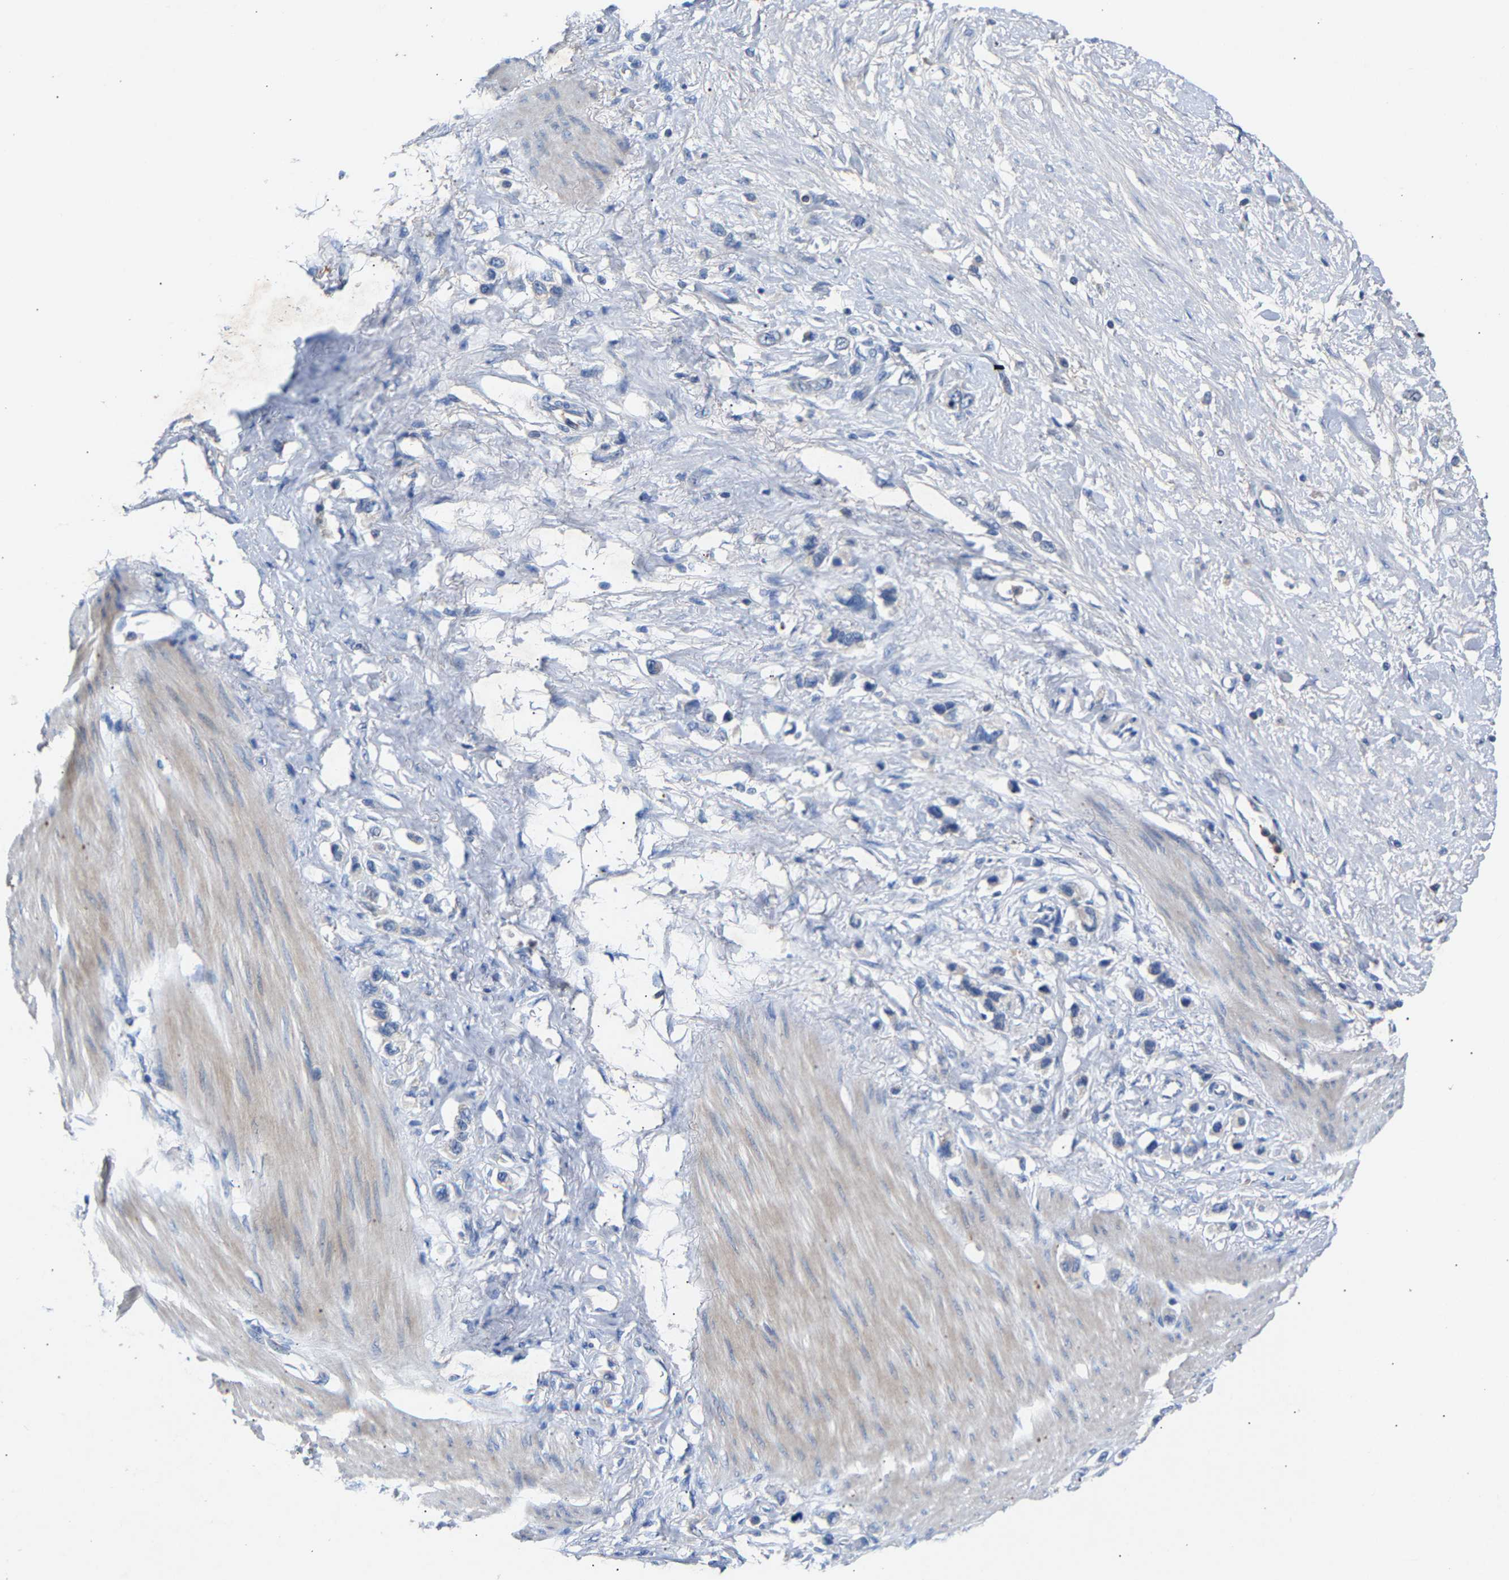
{"staining": {"intensity": "negative", "quantity": "none", "location": "none"}, "tissue": "stomach cancer", "cell_type": "Tumor cells", "image_type": "cancer", "snomed": [{"axis": "morphology", "description": "Adenocarcinoma, NOS"}, {"axis": "topography", "description": "Stomach"}], "caption": "Immunohistochemistry (IHC) histopathology image of stomach cancer stained for a protein (brown), which reveals no staining in tumor cells.", "gene": "CCDC171", "patient": {"sex": "female", "age": 65}}